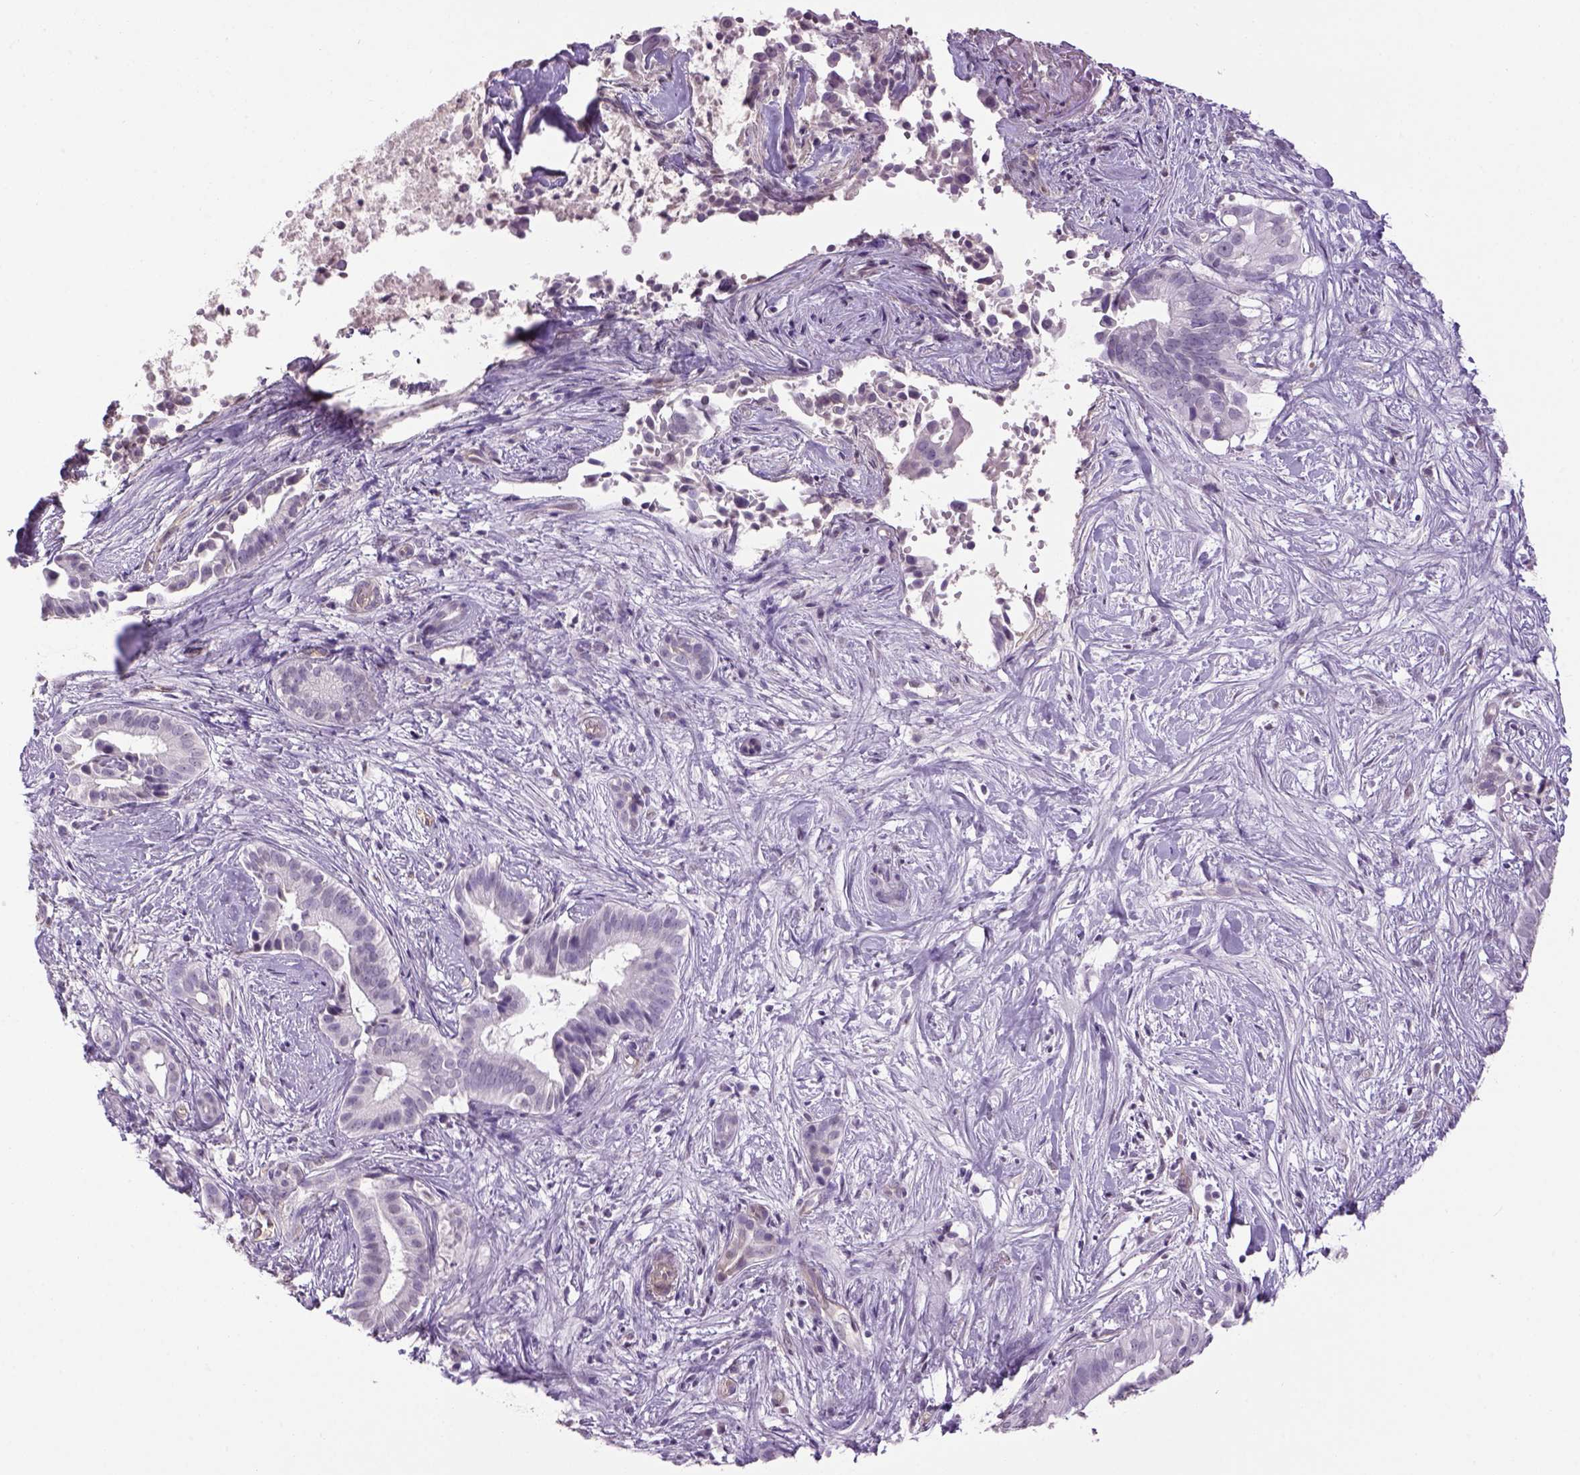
{"staining": {"intensity": "negative", "quantity": "none", "location": "none"}, "tissue": "pancreatic cancer", "cell_type": "Tumor cells", "image_type": "cancer", "snomed": [{"axis": "morphology", "description": "Adenocarcinoma, NOS"}, {"axis": "topography", "description": "Pancreas"}], "caption": "IHC histopathology image of neoplastic tissue: human pancreatic cancer (adenocarcinoma) stained with DAB shows no significant protein expression in tumor cells.", "gene": "PRRT1", "patient": {"sex": "male", "age": 61}}